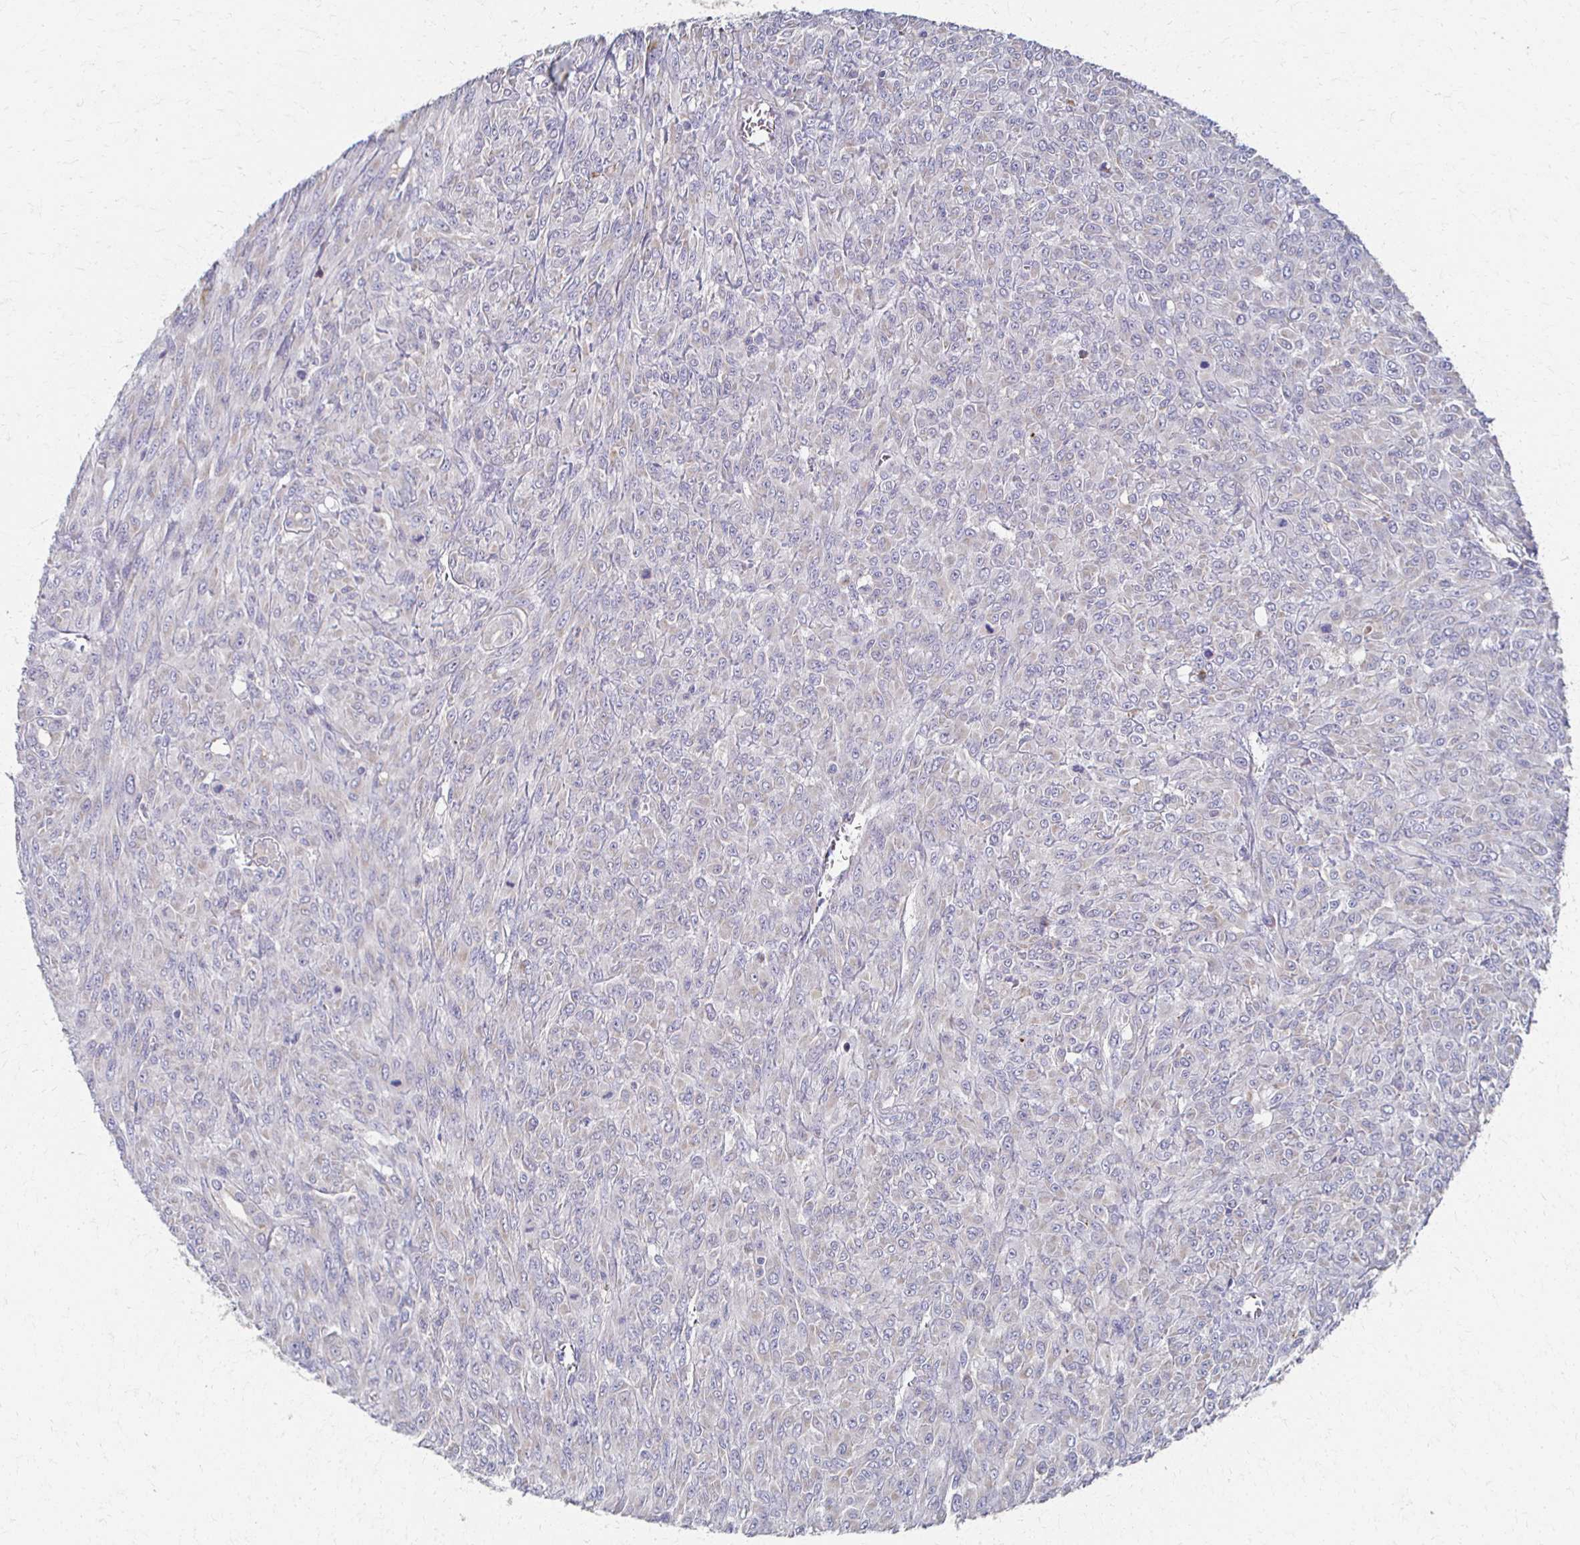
{"staining": {"intensity": "negative", "quantity": "none", "location": "none"}, "tissue": "renal cancer", "cell_type": "Tumor cells", "image_type": "cancer", "snomed": [{"axis": "morphology", "description": "Adenocarcinoma, NOS"}, {"axis": "topography", "description": "Kidney"}], "caption": "Immunohistochemical staining of renal adenocarcinoma exhibits no significant positivity in tumor cells.", "gene": "CX3CR1", "patient": {"sex": "male", "age": 58}}